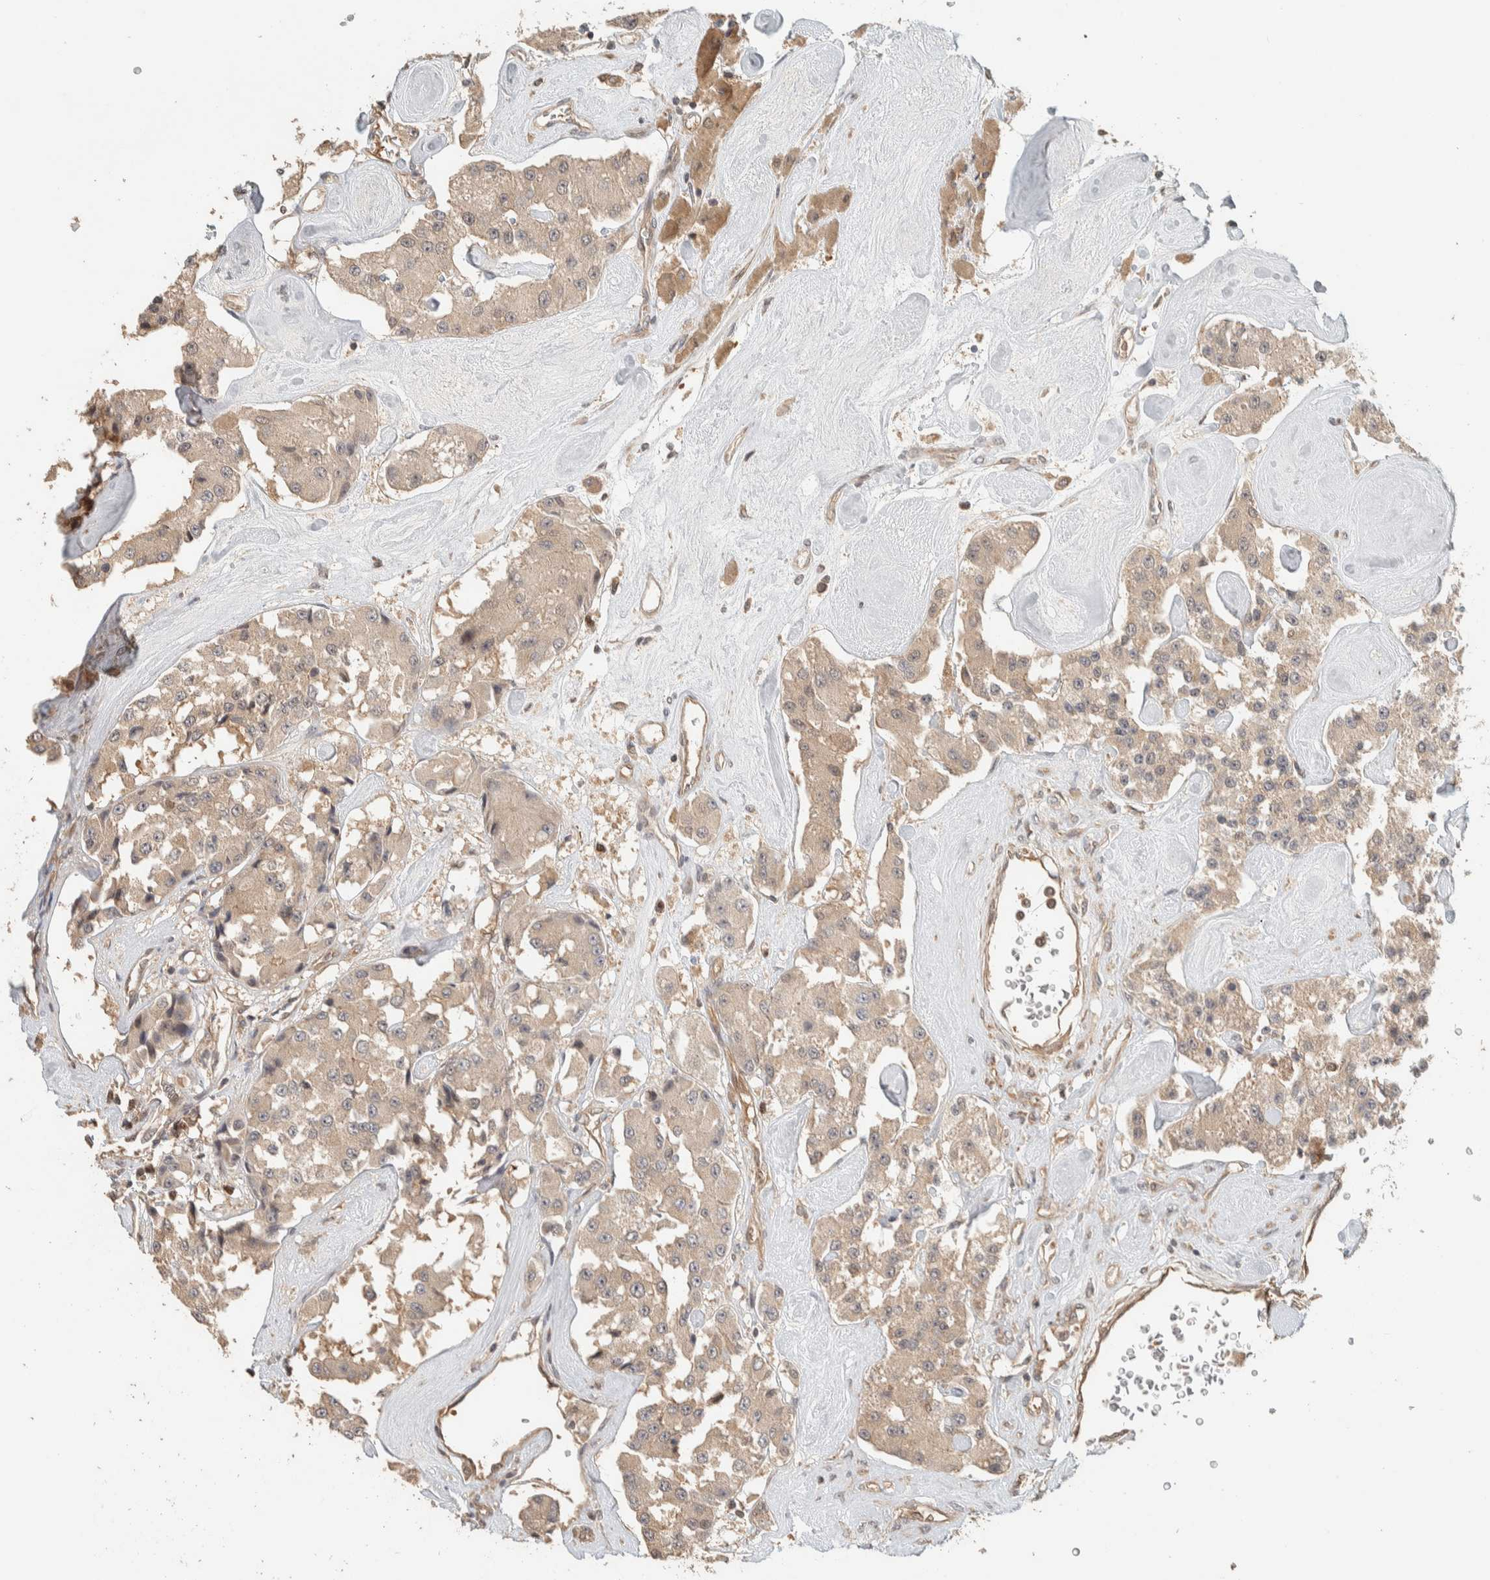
{"staining": {"intensity": "moderate", "quantity": ">75%", "location": "cytoplasmic/membranous"}, "tissue": "carcinoid", "cell_type": "Tumor cells", "image_type": "cancer", "snomed": [{"axis": "morphology", "description": "Carcinoid, malignant, NOS"}, {"axis": "topography", "description": "Pancreas"}], "caption": "A photomicrograph of human carcinoid stained for a protein shows moderate cytoplasmic/membranous brown staining in tumor cells.", "gene": "ADSS2", "patient": {"sex": "male", "age": 41}}